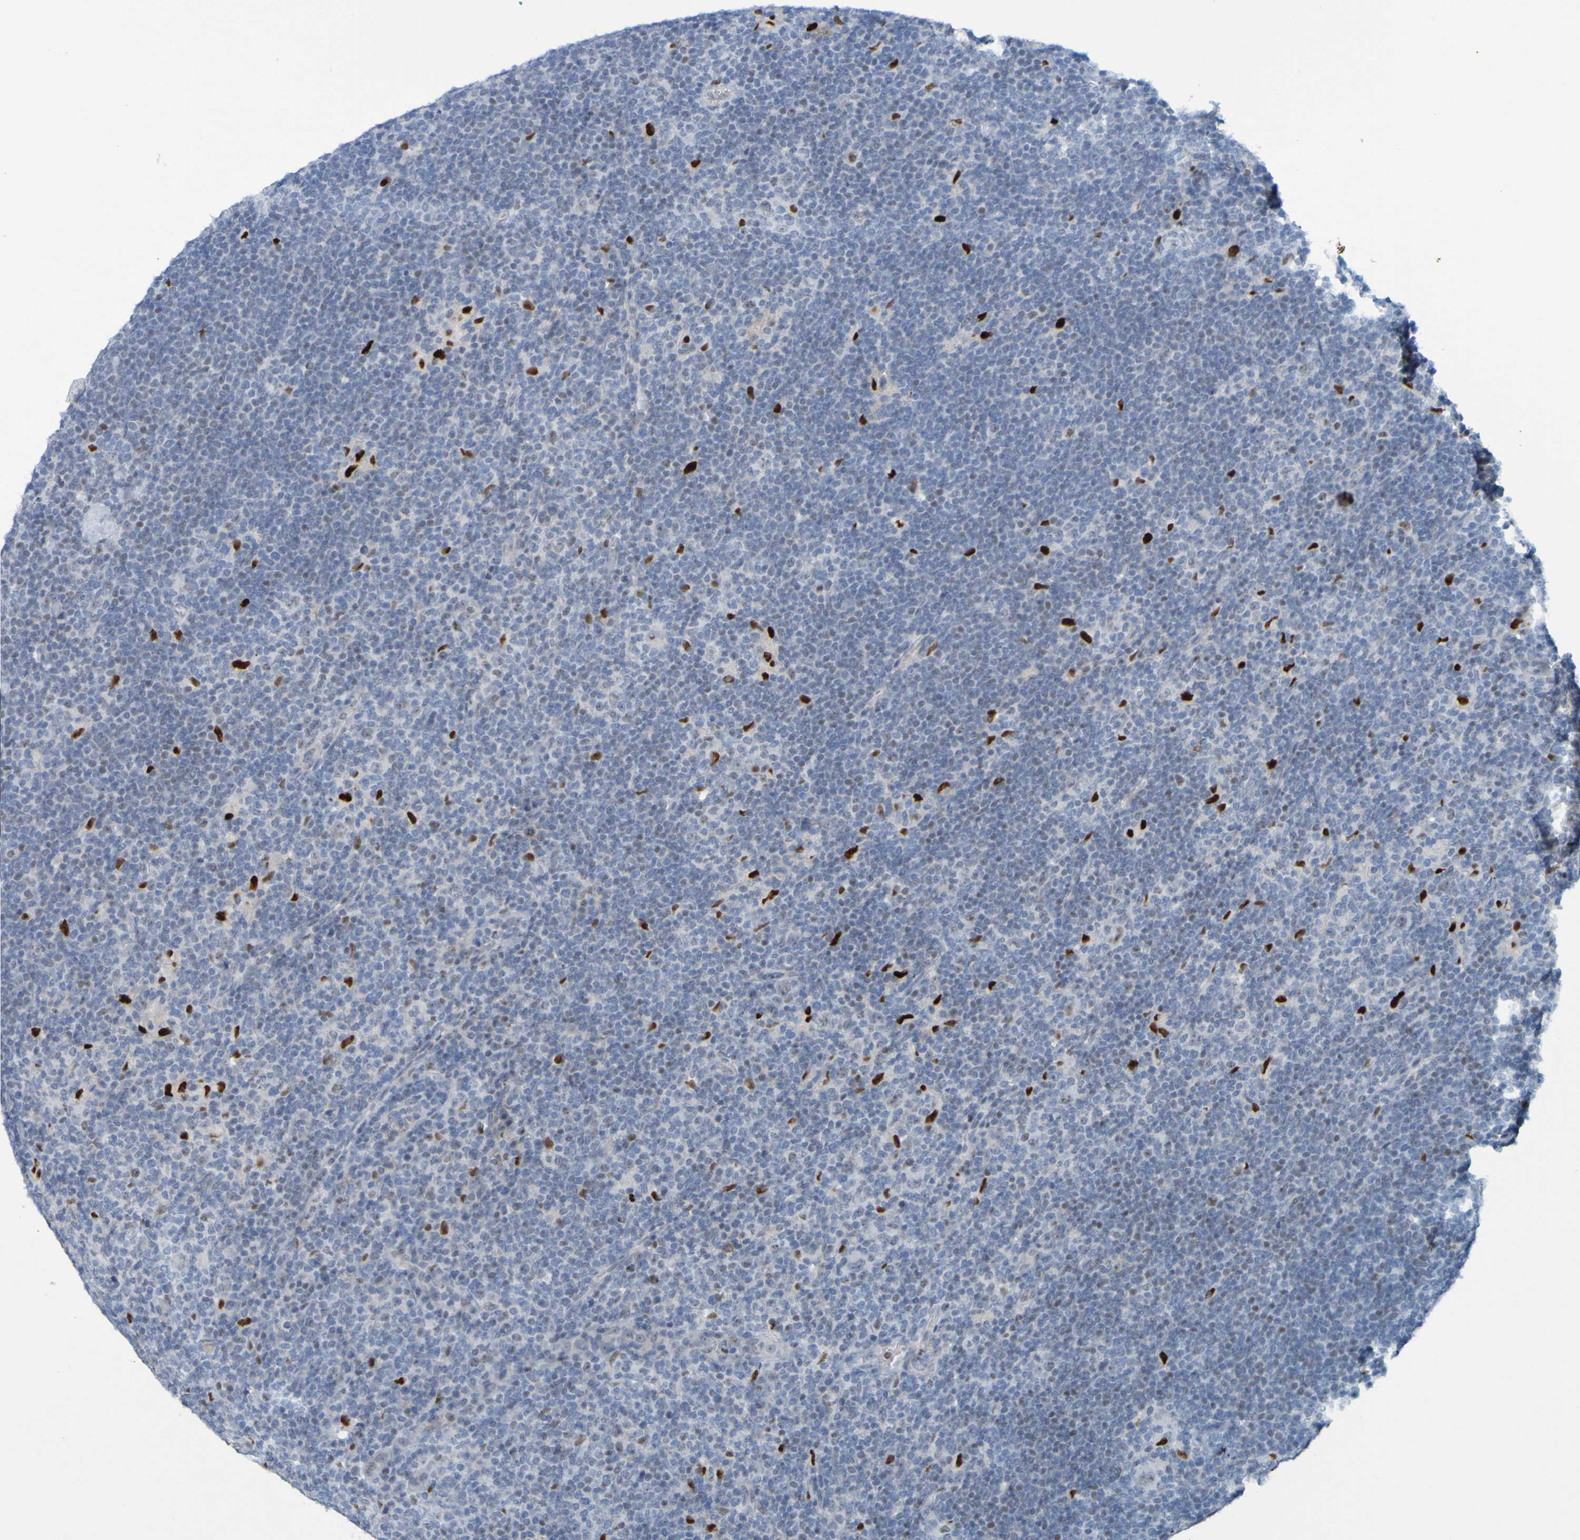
{"staining": {"intensity": "negative", "quantity": "none", "location": "none"}, "tissue": "lymphoma", "cell_type": "Tumor cells", "image_type": "cancer", "snomed": [{"axis": "morphology", "description": "Hodgkin's disease, NOS"}, {"axis": "topography", "description": "Lymph node"}], "caption": "This is a micrograph of immunohistochemistry (IHC) staining of Hodgkin's disease, which shows no staining in tumor cells.", "gene": "USP36", "patient": {"sex": "female", "age": 57}}